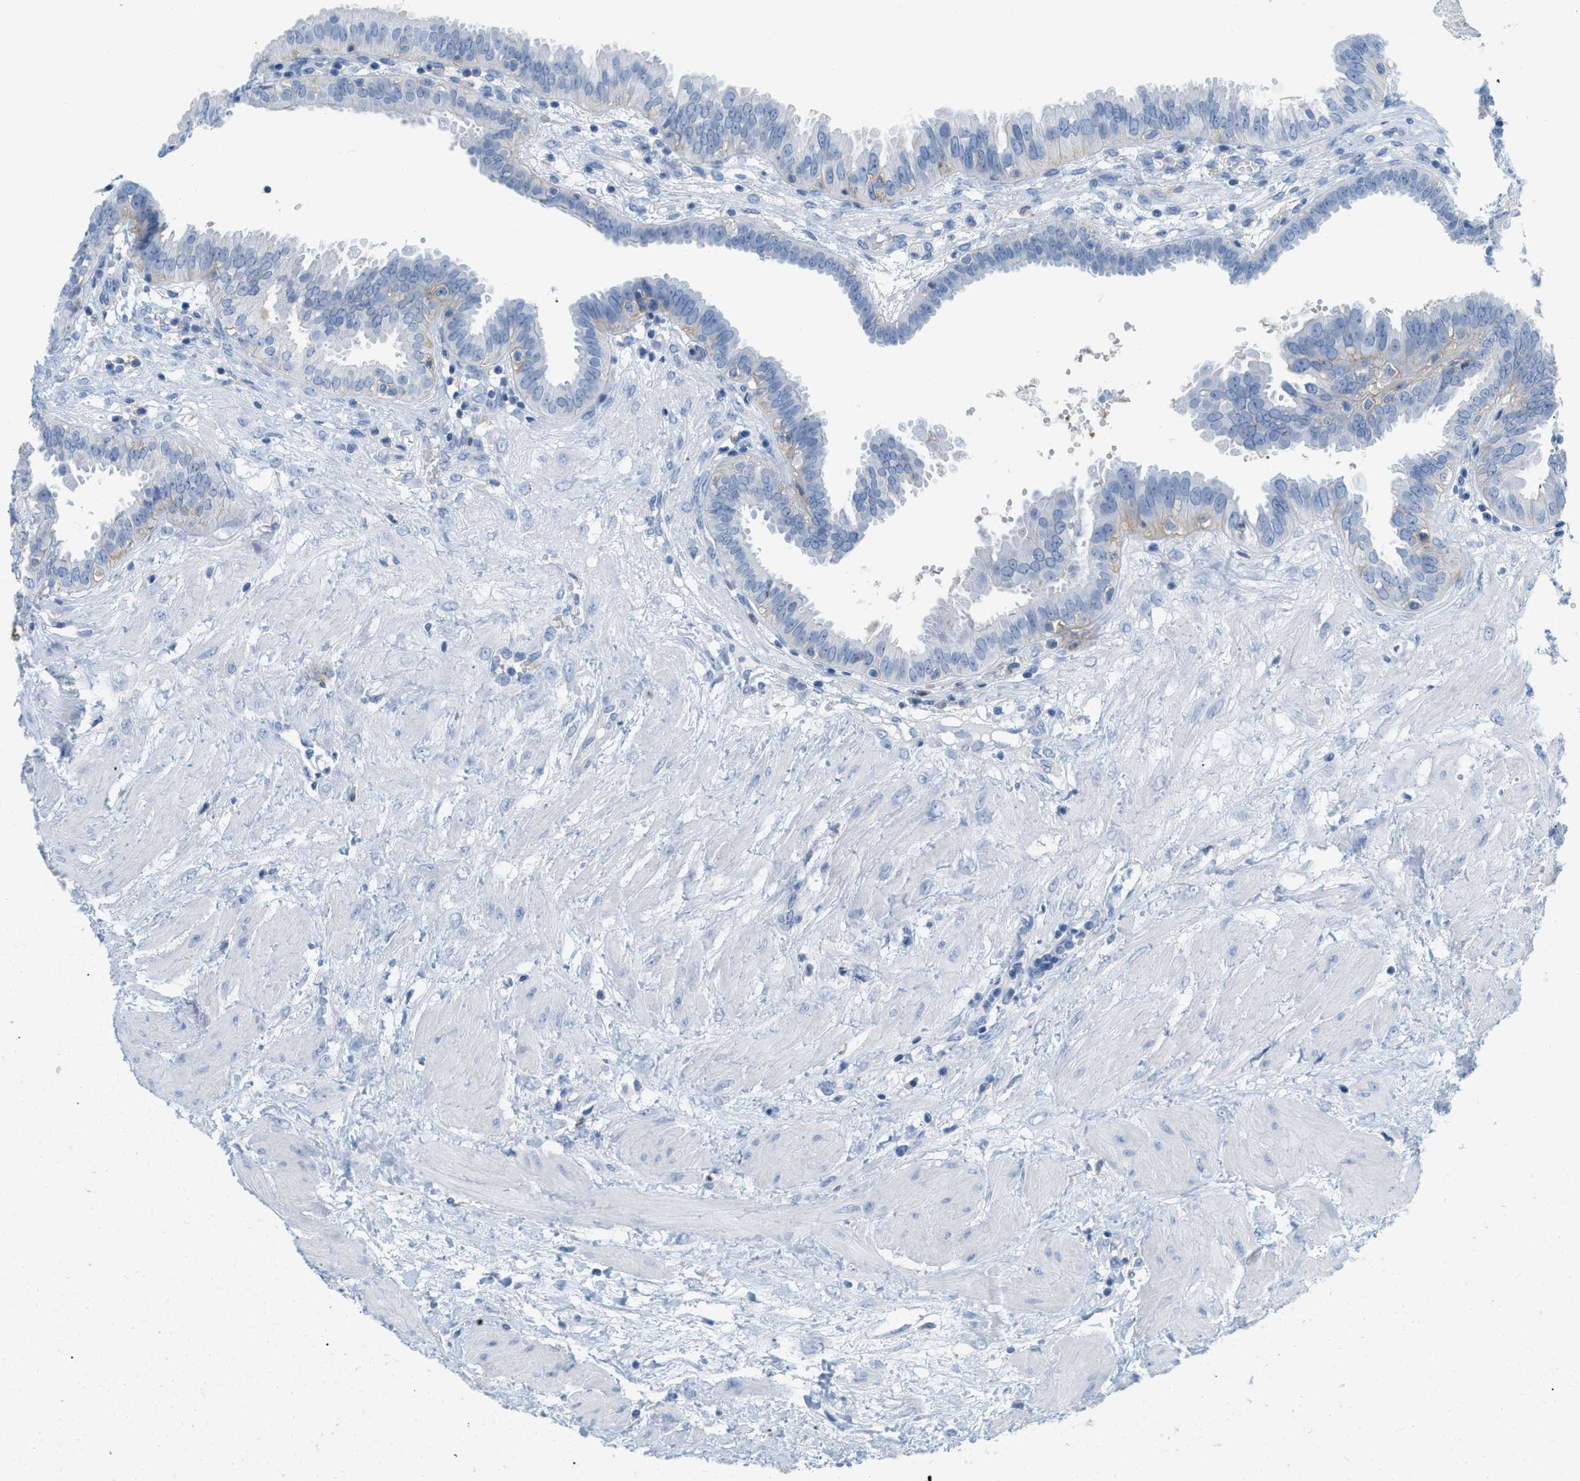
{"staining": {"intensity": "negative", "quantity": "none", "location": "none"}, "tissue": "fallopian tube", "cell_type": "Glandular cells", "image_type": "normal", "snomed": [{"axis": "morphology", "description": "Normal tissue, NOS"}, {"axis": "topography", "description": "Fallopian tube"}, {"axis": "topography", "description": "Placenta"}], "caption": "There is no significant expression in glandular cells of fallopian tube.", "gene": "SLC3A2", "patient": {"sex": "female", "age": 32}}